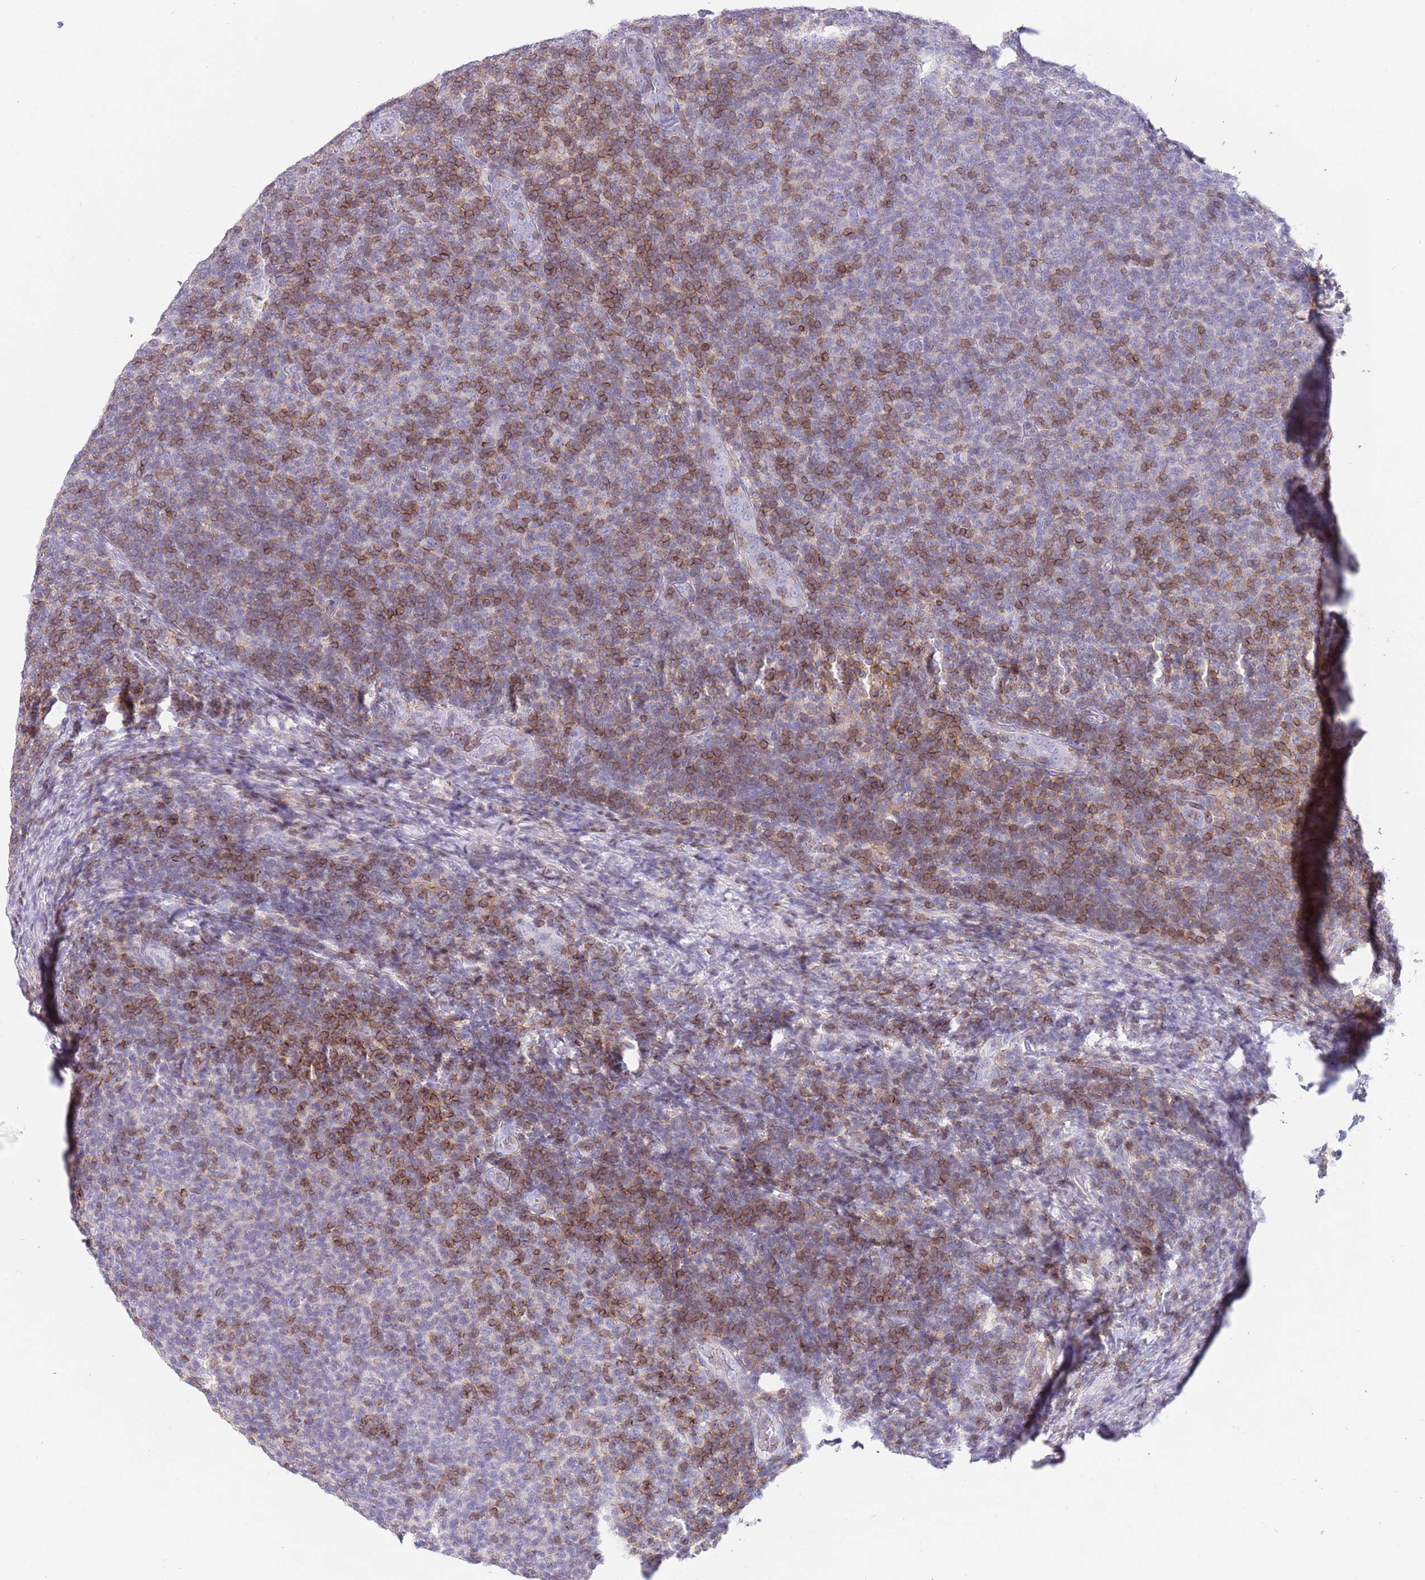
{"staining": {"intensity": "moderate", "quantity": "25%-75%", "location": "cytoplasmic/membranous"}, "tissue": "lymphoma", "cell_type": "Tumor cells", "image_type": "cancer", "snomed": [{"axis": "morphology", "description": "Malignant lymphoma, non-Hodgkin's type, Low grade"}, {"axis": "topography", "description": "Lymph node"}], "caption": "This photomicrograph exhibits IHC staining of lymphoma, with medium moderate cytoplasmic/membranous expression in about 25%-75% of tumor cells.", "gene": "OR4Q3", "patient": {"sex": "male", "age": 66}}